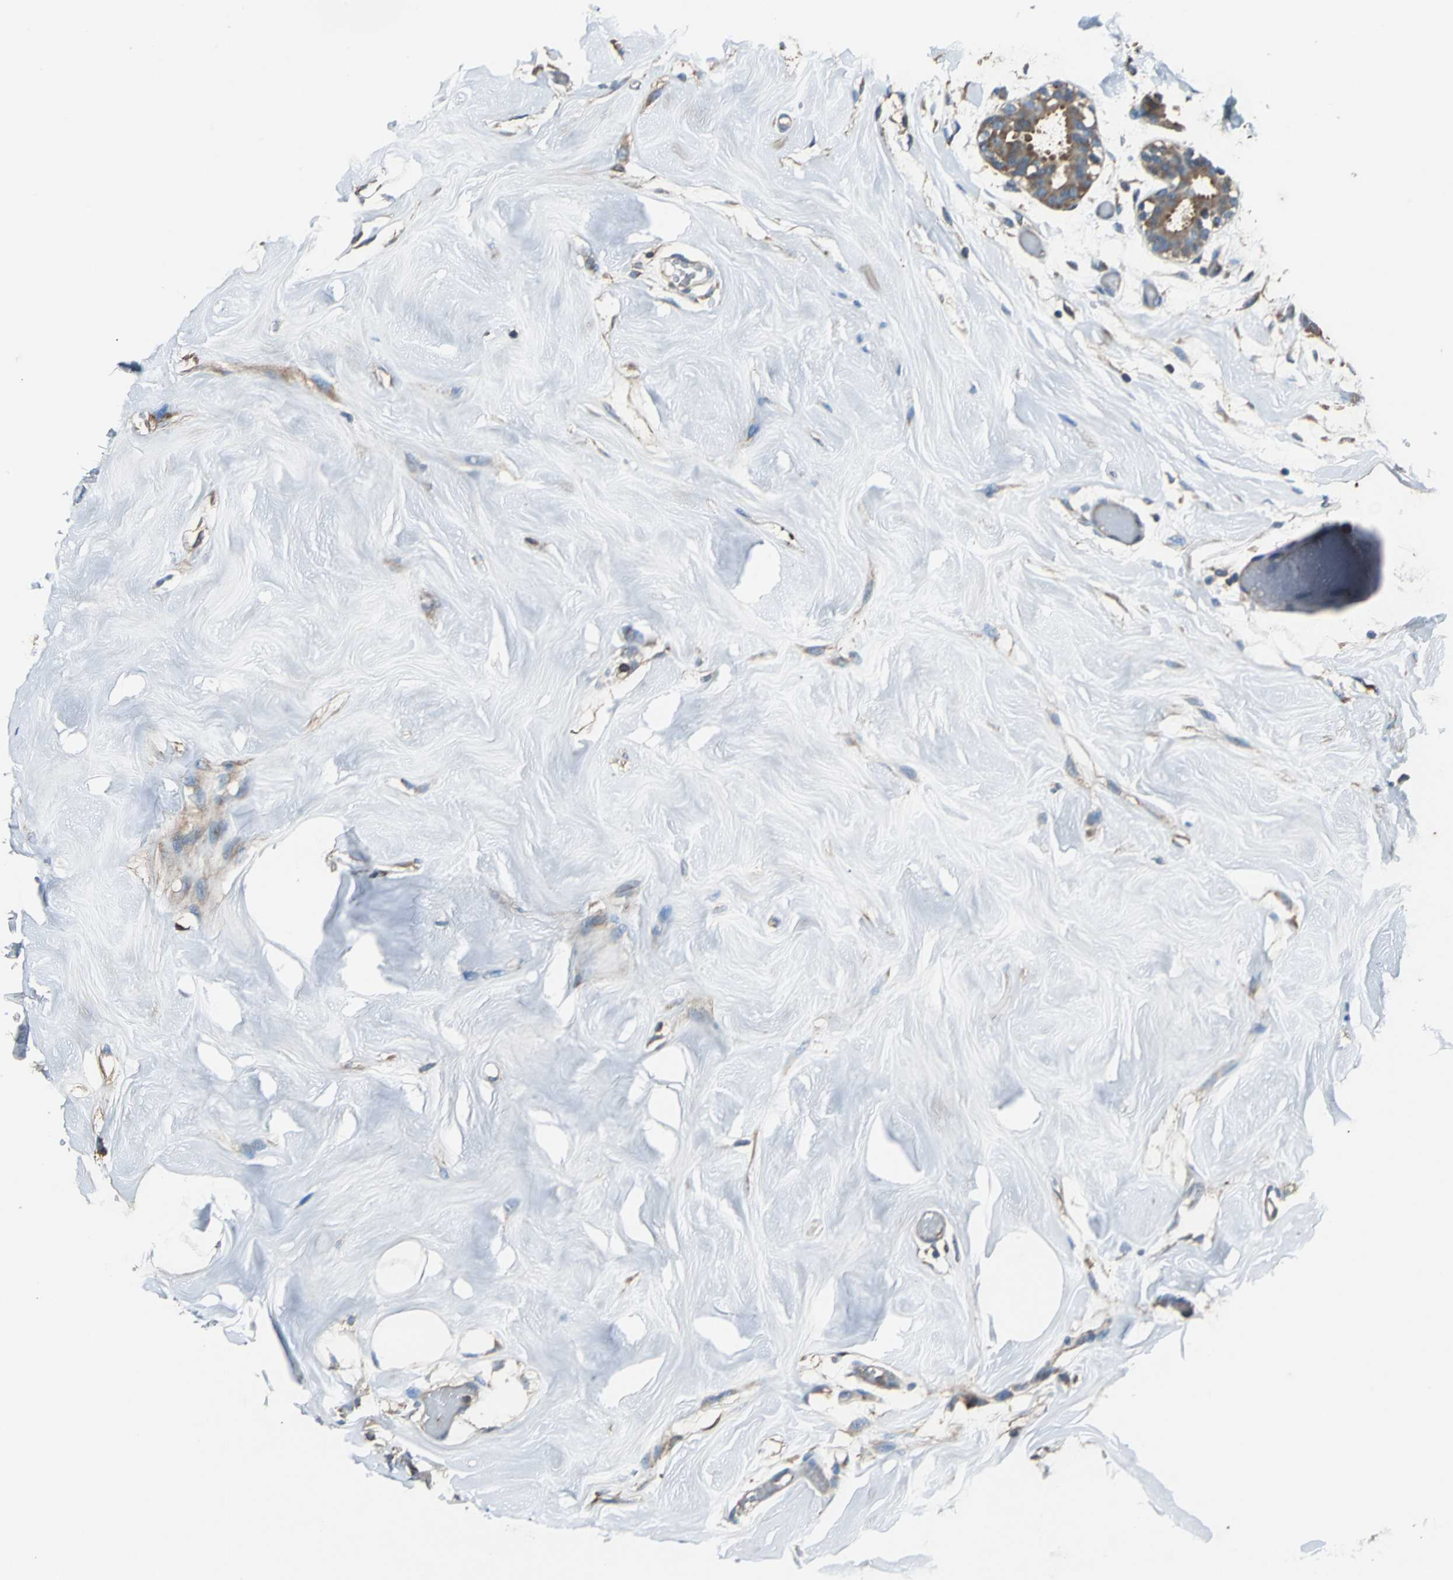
{"staining": {"intensity": "negative", "quantity": "none", "location": "none"}, "tissue": "breast", "cell_type": "Adipocytes", "image_type": "normal", "snomed": [{"axis": "morphology", "description": "Normal tissue, NOS"}, {"axis": "topography", "description": "Breast"}, {"axis": "topography", "description": "Soft tissue"}], "caption": "Protein analysis of unremarkable breast displays no significant staining in adipocytes.", "gene": "PARVA", "patient": {"sex": "female", "age": 25}}